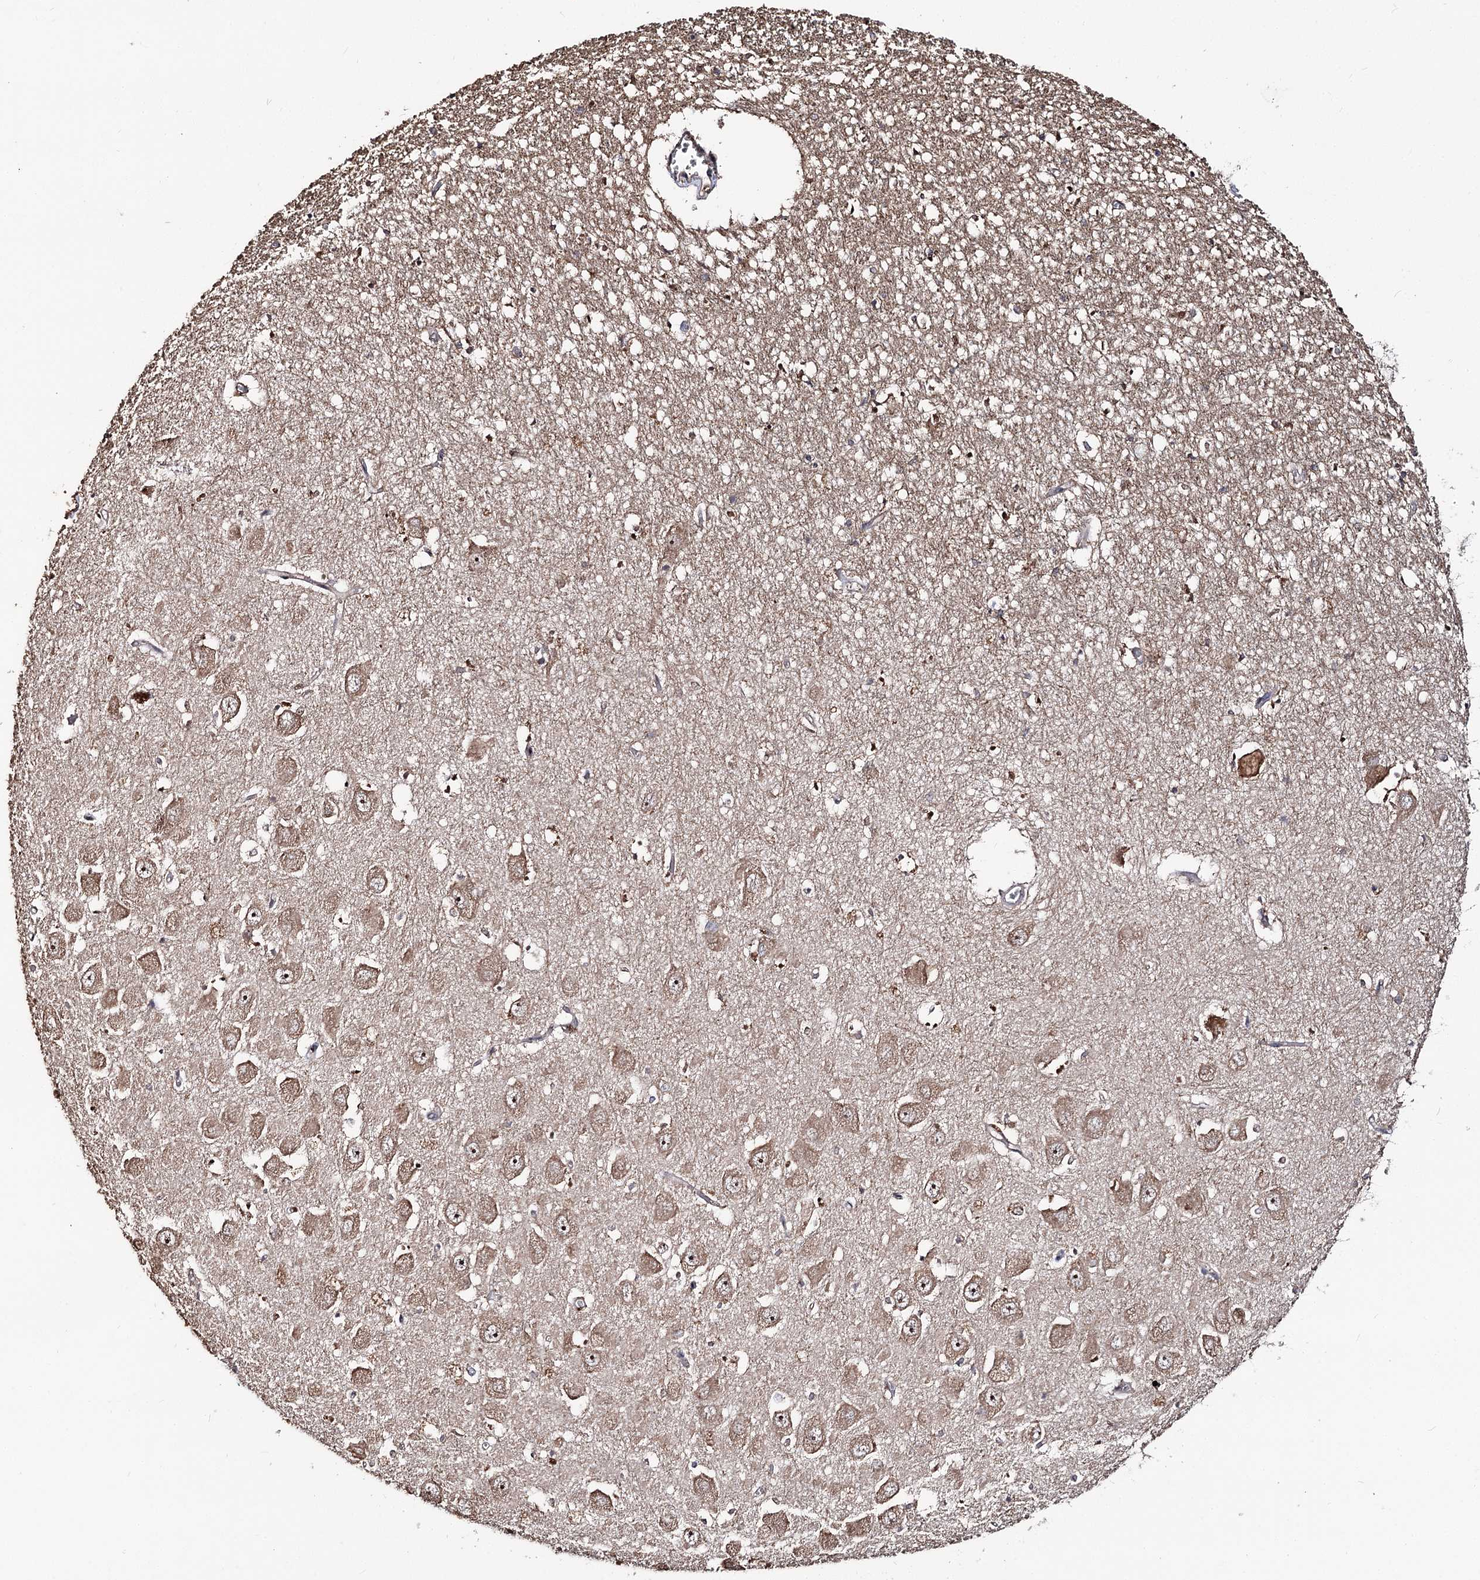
{"staining": {"intensity": "weak", "quantity": ">75%", "location": "cytoplasmic/membranous"}, "tissue": "hippocampus", "cell_type": "Glial cells", "image_type": "normal", "snomed": [{"axis": "morphology", "description": "Normal tissue, NOS"}, {"axis": "topography", "description": "Hippocampus"}], "caption": "Normal hippocampus demonstrates weak cytoplasmic/membranous positivity in about >75% of glial cells.", "gene": "FAM53B", "patient": {"sex": "male", "age": 70}}